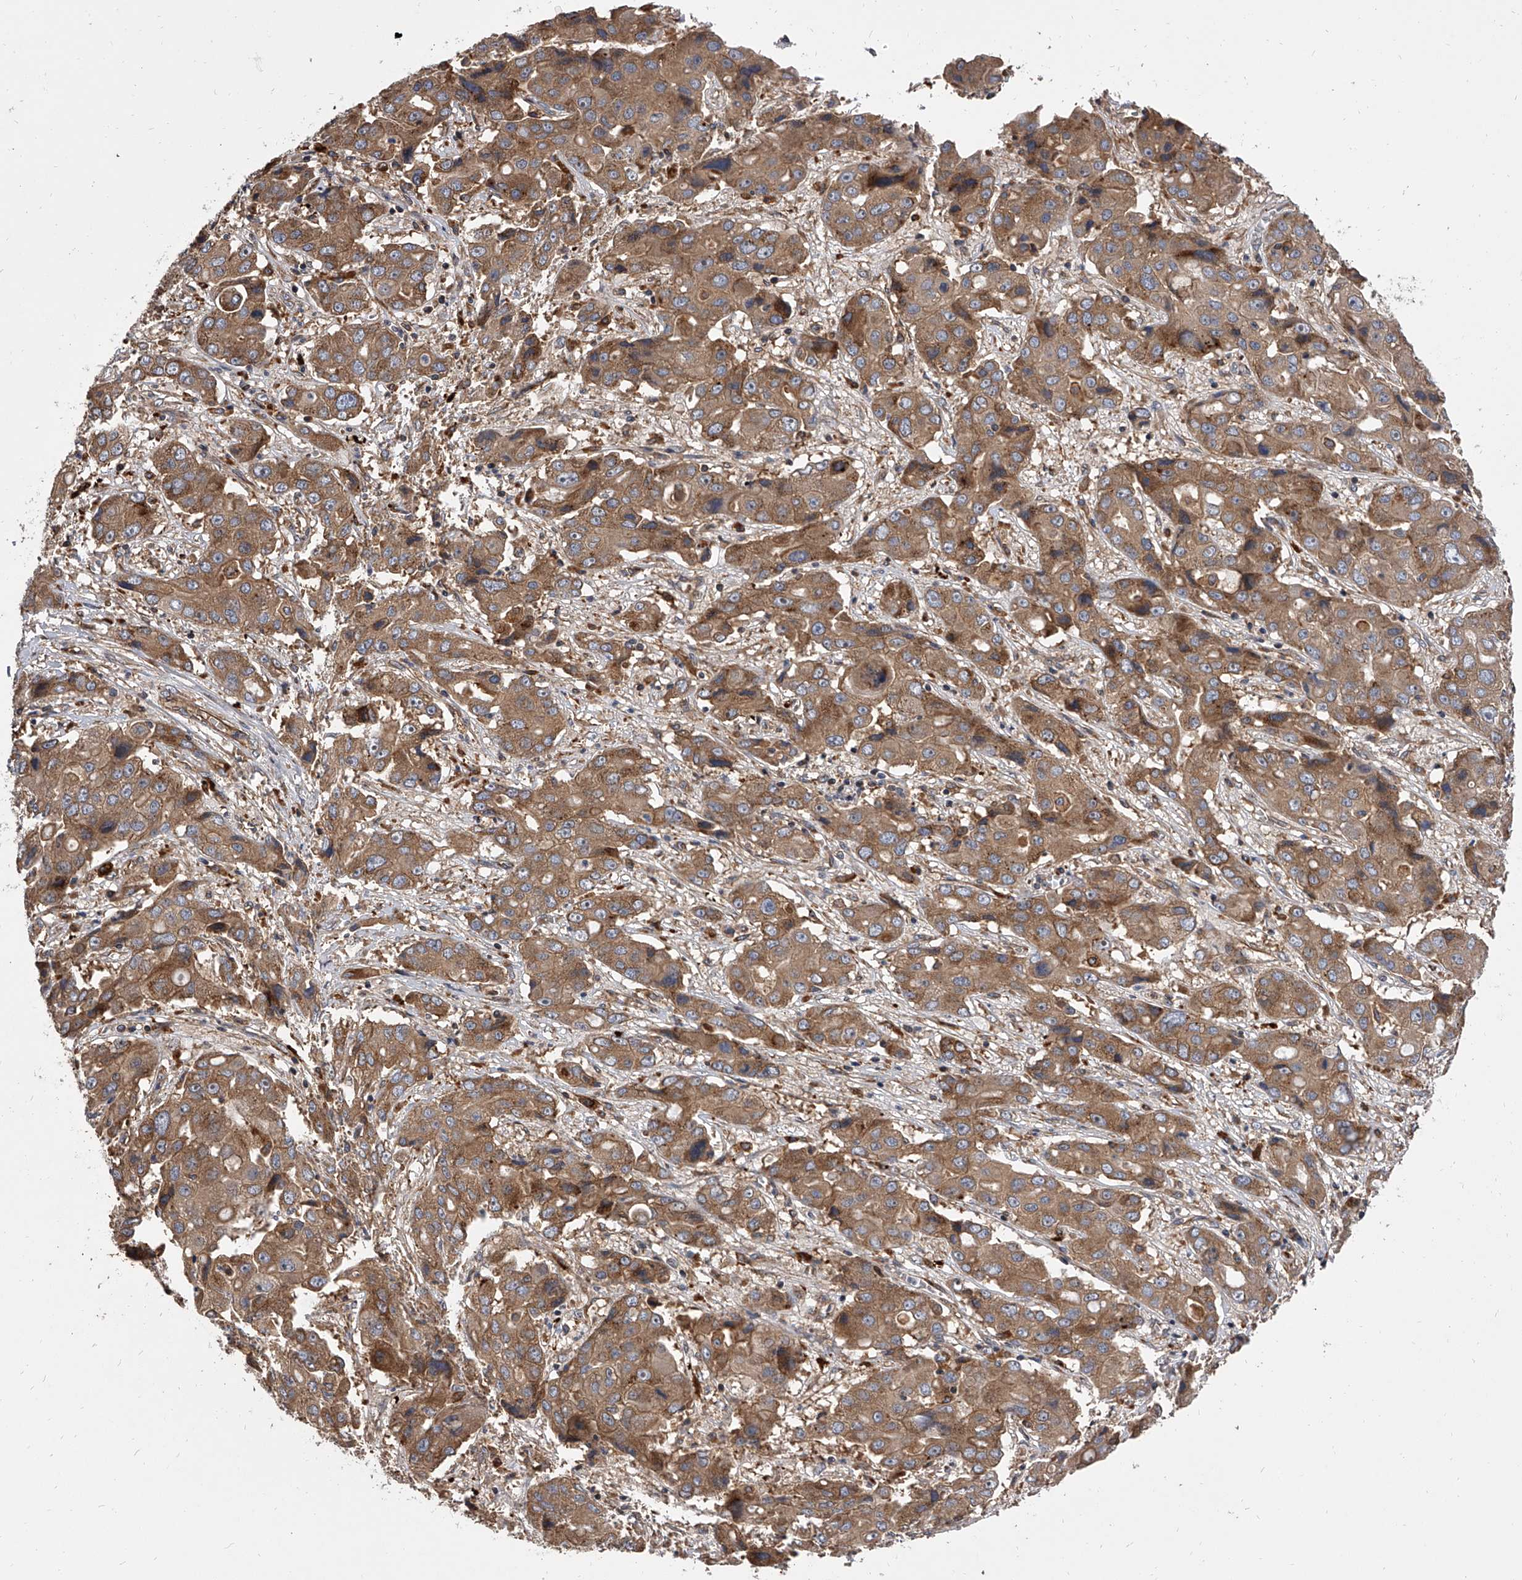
{"staining": {"intensity": "moderate", "quantity": ">75%", "location": "cytoplasmic/membranous"}, "tissue": "liver cancer", "cell_type": "Tumor cells", "image_type": "cancer", "snomed": [{"axis": "morphology", "description": "Cholangiocarcinoma"}, {"axis": "topography", "description": "Liver"}], "caption": "DAB immunohistochemical staining of human liver cancer (cholangiocarcinoma) exhibits moderate cytoplasmic/membranous protein staining in approximately >75% of tumor cells. The staining was performed using DAB to visualize the protein expression in brown, while the nuclei were stained in blue with hematoxylin (Magnification: 20x).", "gene": "EXOC4", "patient": {"sex": "male", "age": 67}}